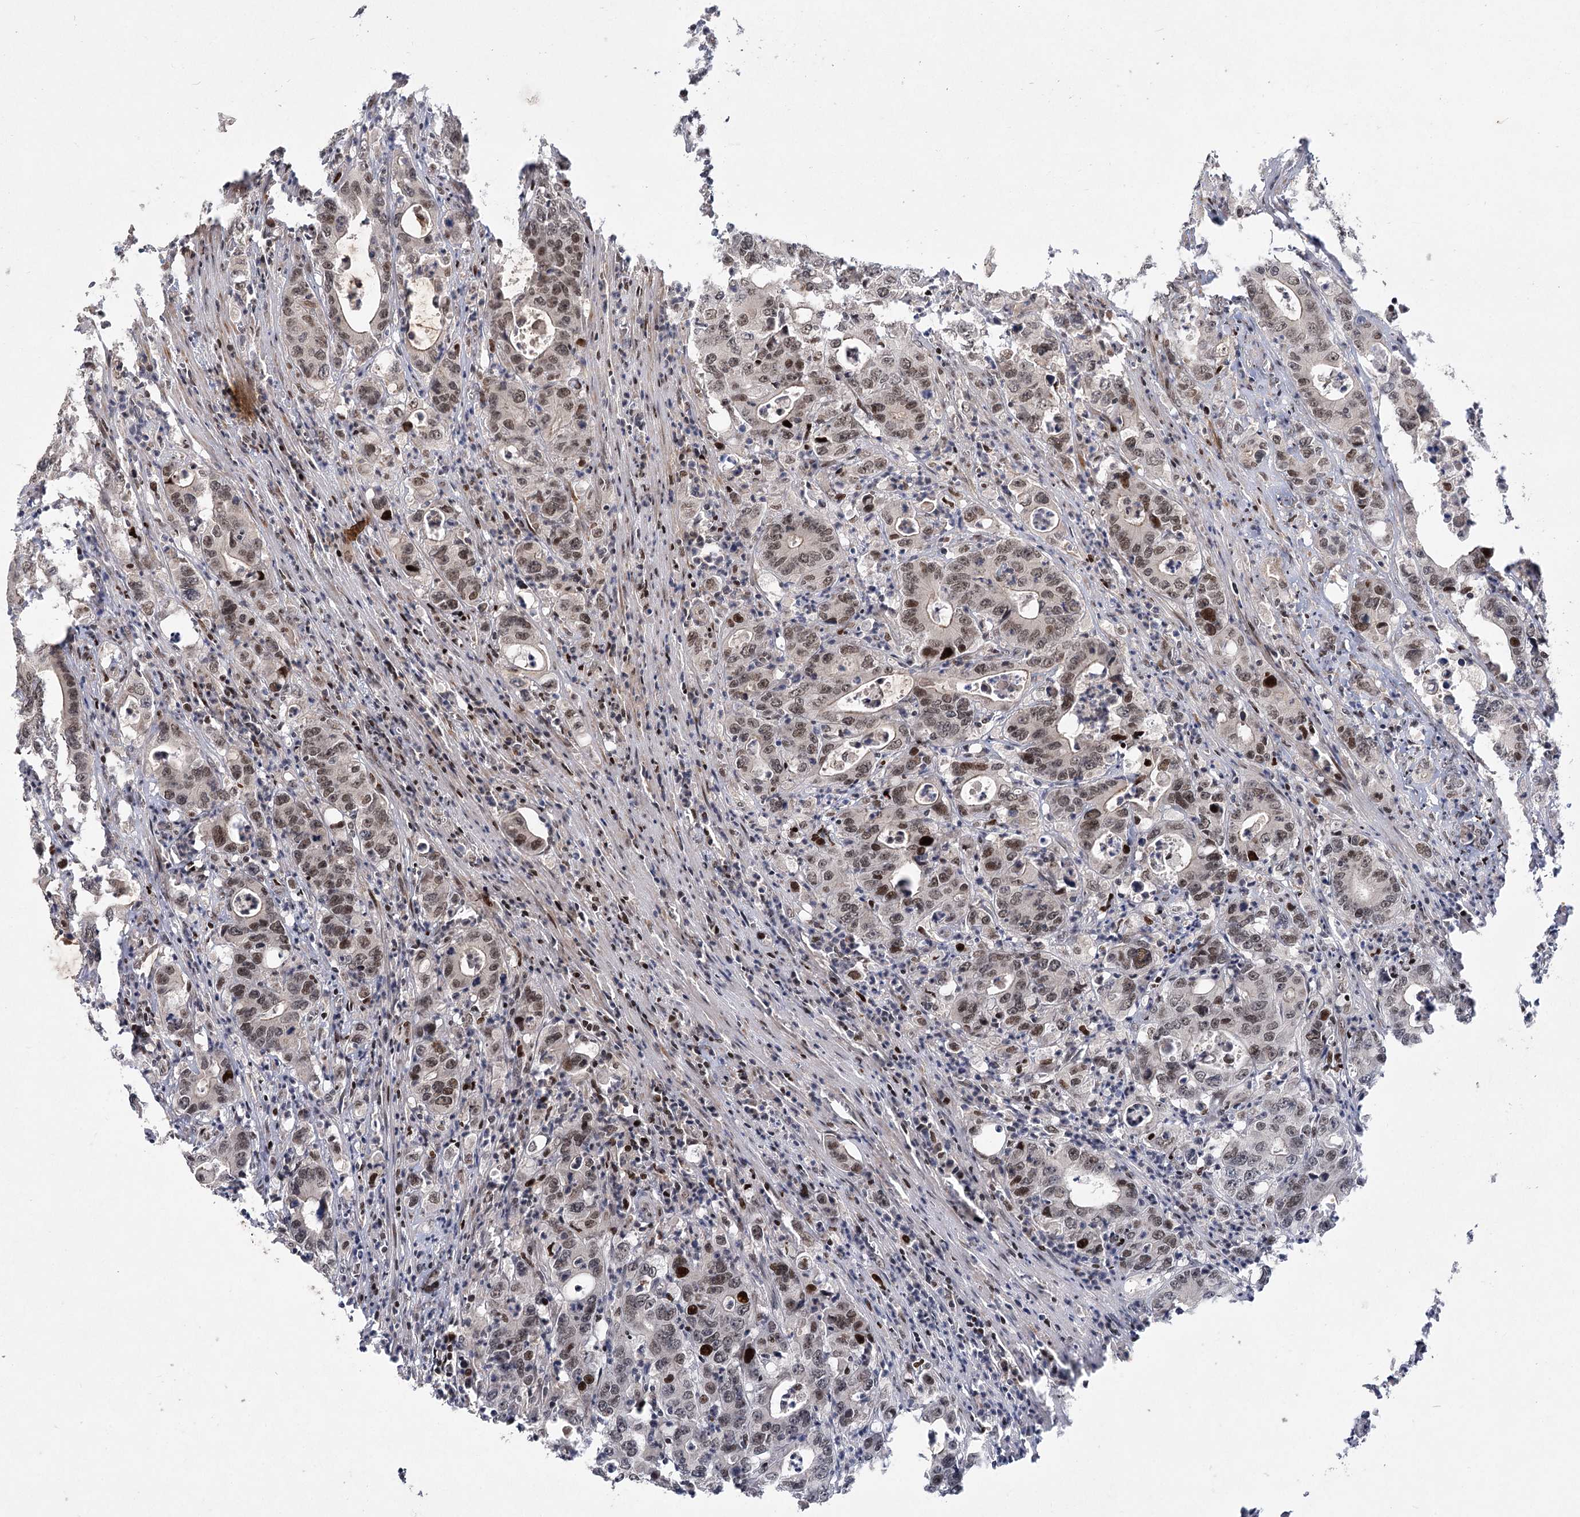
{"staining": {"intensity": "moderate", "quantity": "25%-75%", "location": "cytoplasmic/membranous,nuclear"}, "tissue": "colorectal cancer", "cell_type": "Tumor cells", "image_type": "cancer", "snomed": [{"axis": "morphology", "description": "Adenocarcinoma, NOS"}, {"axis": "topography", "description": "Colon"}], "caption": "Colorectal cancer stained with DAB IHC displays medium levels of moderate cytoplasmic/membranous and nuclear positivity in approximately 25%-75% of tumor cells.", "gene": "HELQ", "patient": {"sex": "female", "age": 75}}